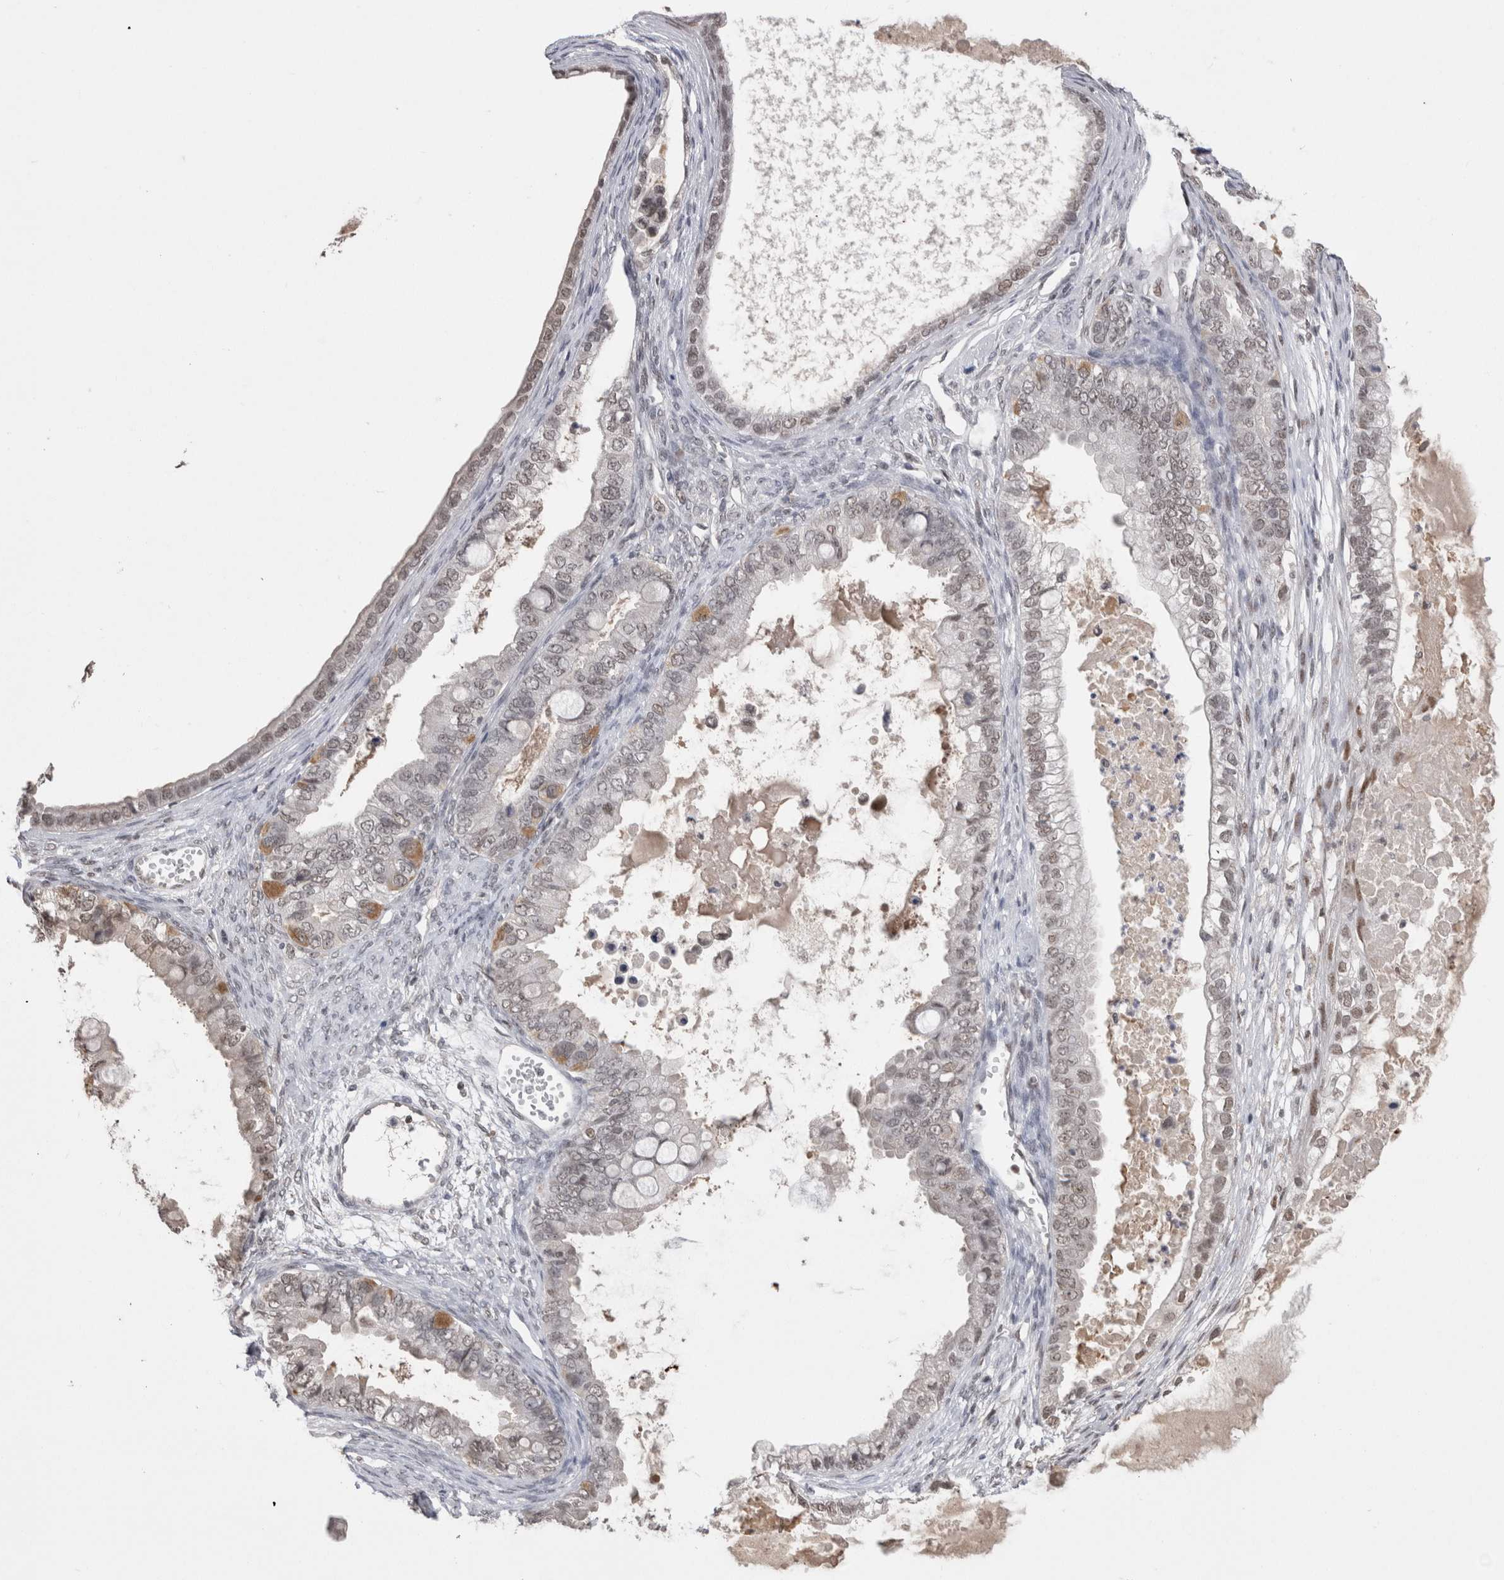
{"staining": {"intensity": "weak", "quantity": "<25%", "location": "nuclear"}, "tissue": "ovarian cancer", "cell_type": "Tumor cells", "image_type": "cancer", "snomed": [{"axis": "morphology", "description": "Cystadenocarcinoma, mucinous, NOS"}, {"axis": "topography", "description": "Ovary"}], "caption": "The immunohistochemistry photomicrograph has no significant expression in tumor cells of ovarian cancer tissue. The staining is performed using DAB brown chromogen with nuclei counter-stained in using hematoxylin.", "gene": "DAXX", "patient": {"sex": "female", "age": 80}}